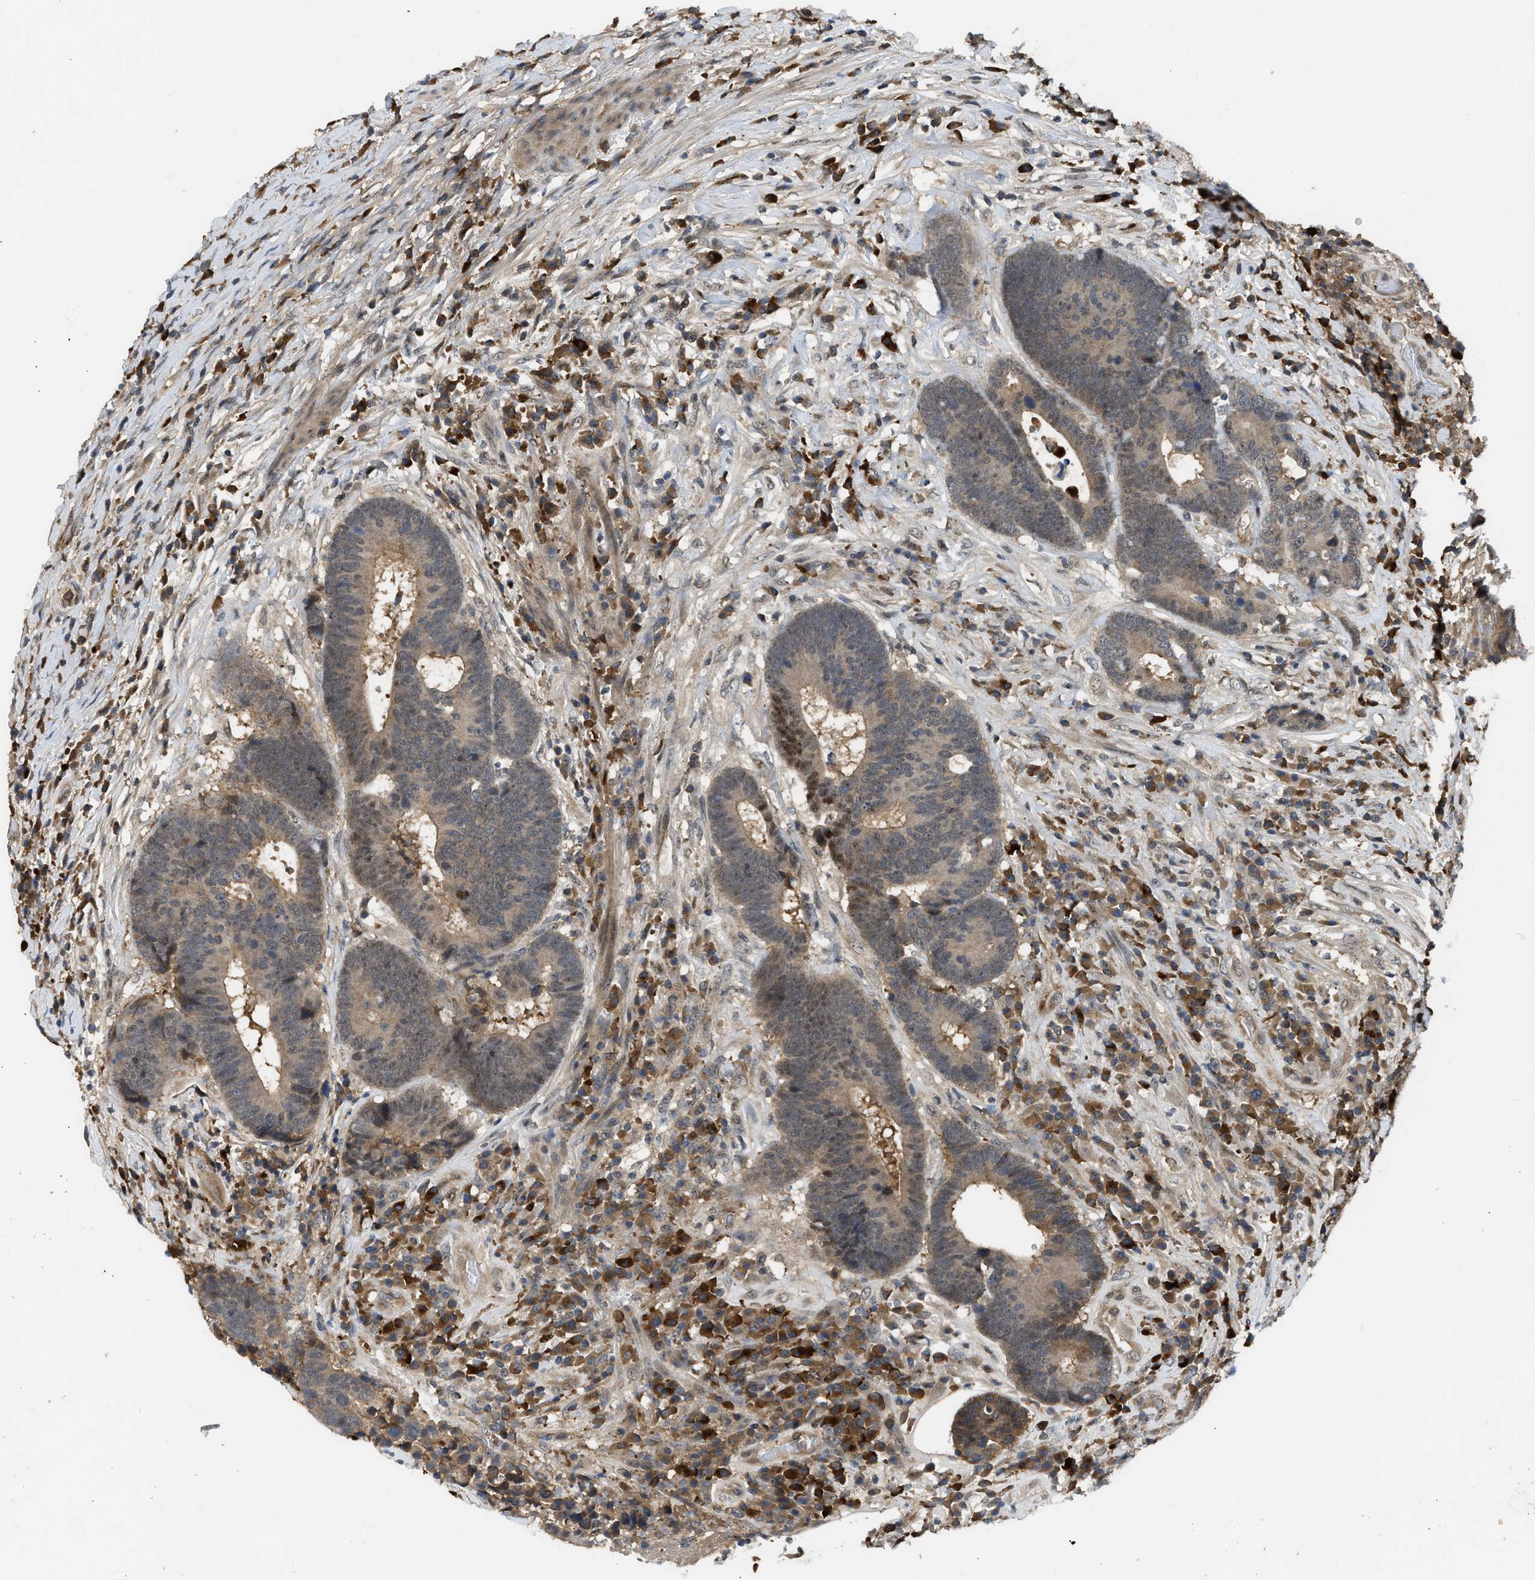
{"staining": {"intensity": "moderate", "quantity": "<25%", "location": "nuclear"}, "tissue": "colorectal cancer", "cell_type": "Tumor cells", "image_type": "cancer", "snomed": [{"axis": "morphology", "description": "Adenocarcinoma, NOS"}, {"axis": "topography", "description": "Rectum"}], "caption": "Colorectal adenocarcinoma stained with a protein marker exhibits moderate staining in tumor cells.", "gene": "ZNF251", "patient": {"sex": "female", "age": 89}}